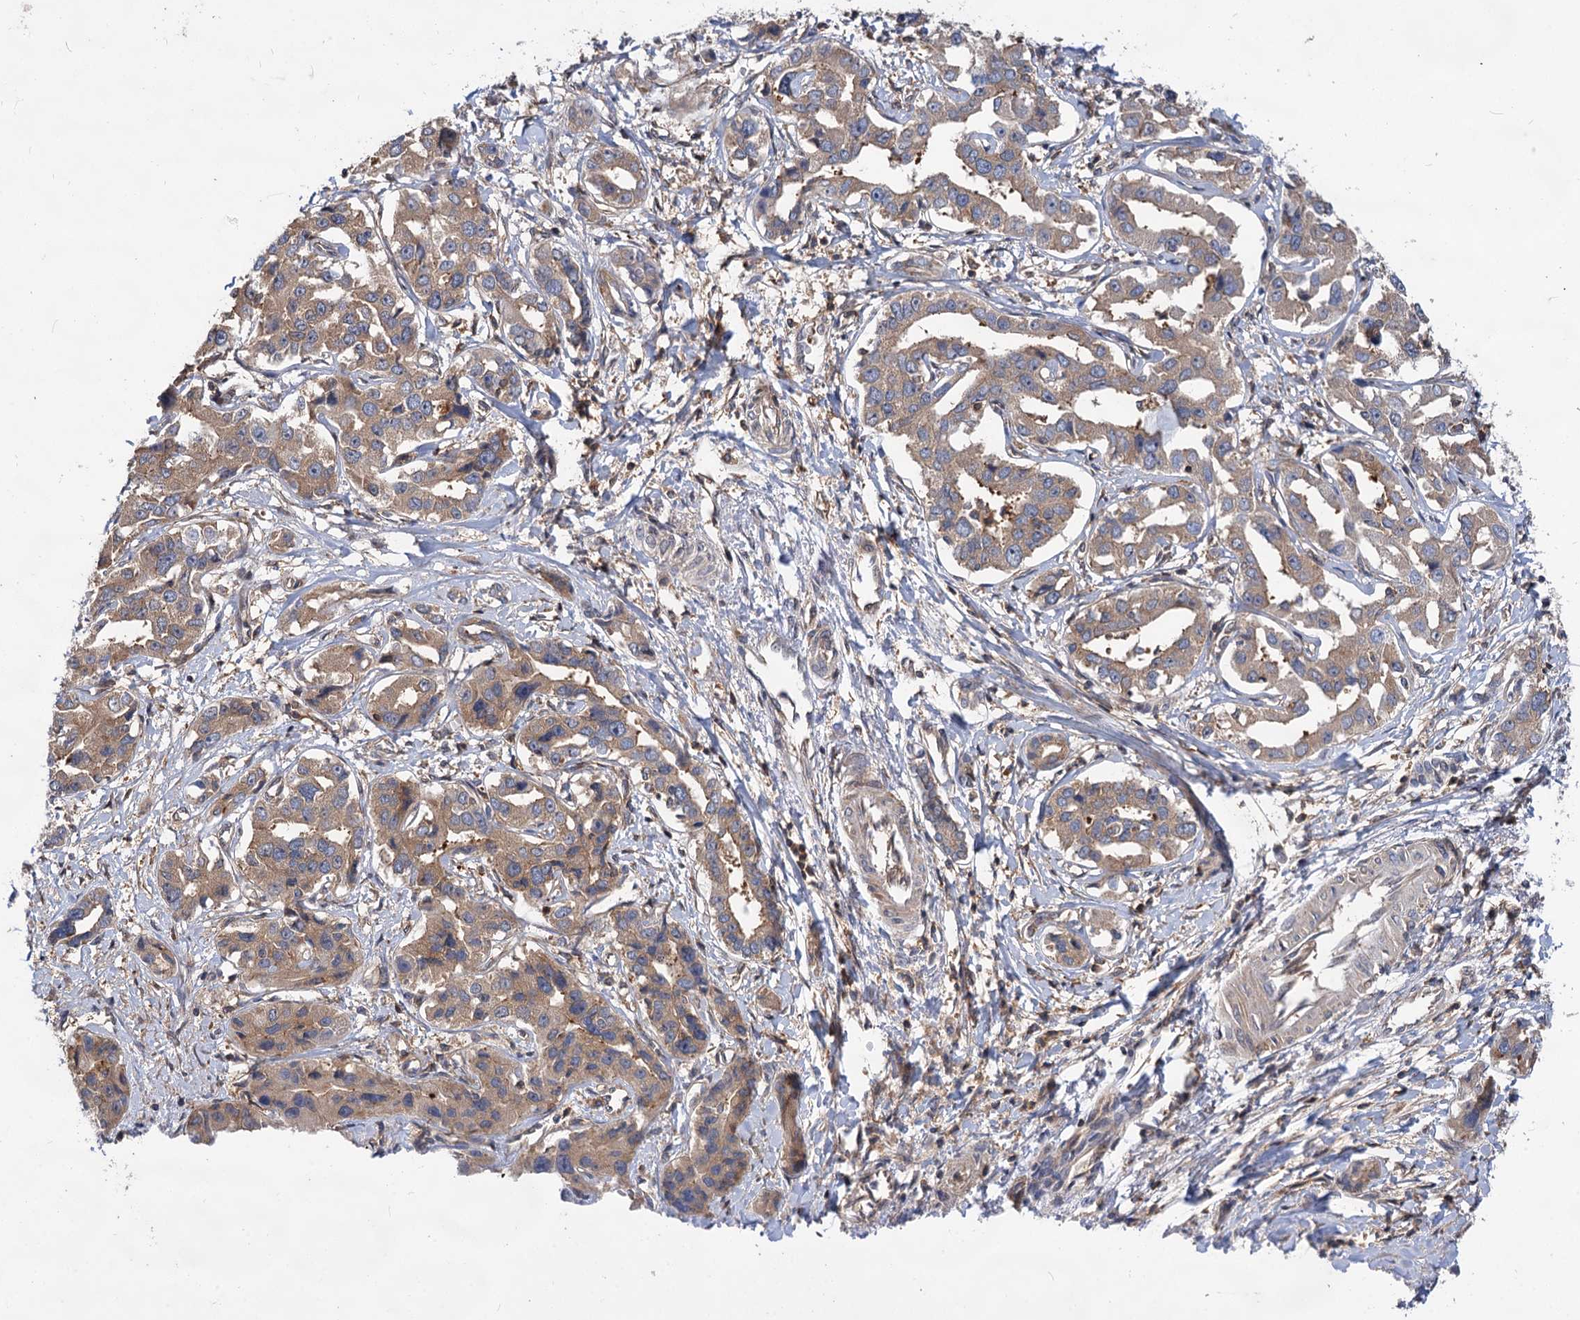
{"staining": {"intensity": "weak", "quantity": ">75%", "location": "cytoplasmic/membranous"}, "tissue": "liver cancer", "cell_type": "Tumor cells", "image_type": "cancer", "snomed": [{"axis": "morphology", "description": "Cholangiocarcinoma"}, {"axis": "topography", "description": "Liver"}], "caption": "Immunohistochemistry of human cholangiocarcinoma (liver) exhibits low levels of weak cytoplasmic/membranous expression in approximately >75% of tumor cells.", "gene": "PACS1", "patient": {"sex": "male", "age": 59}}